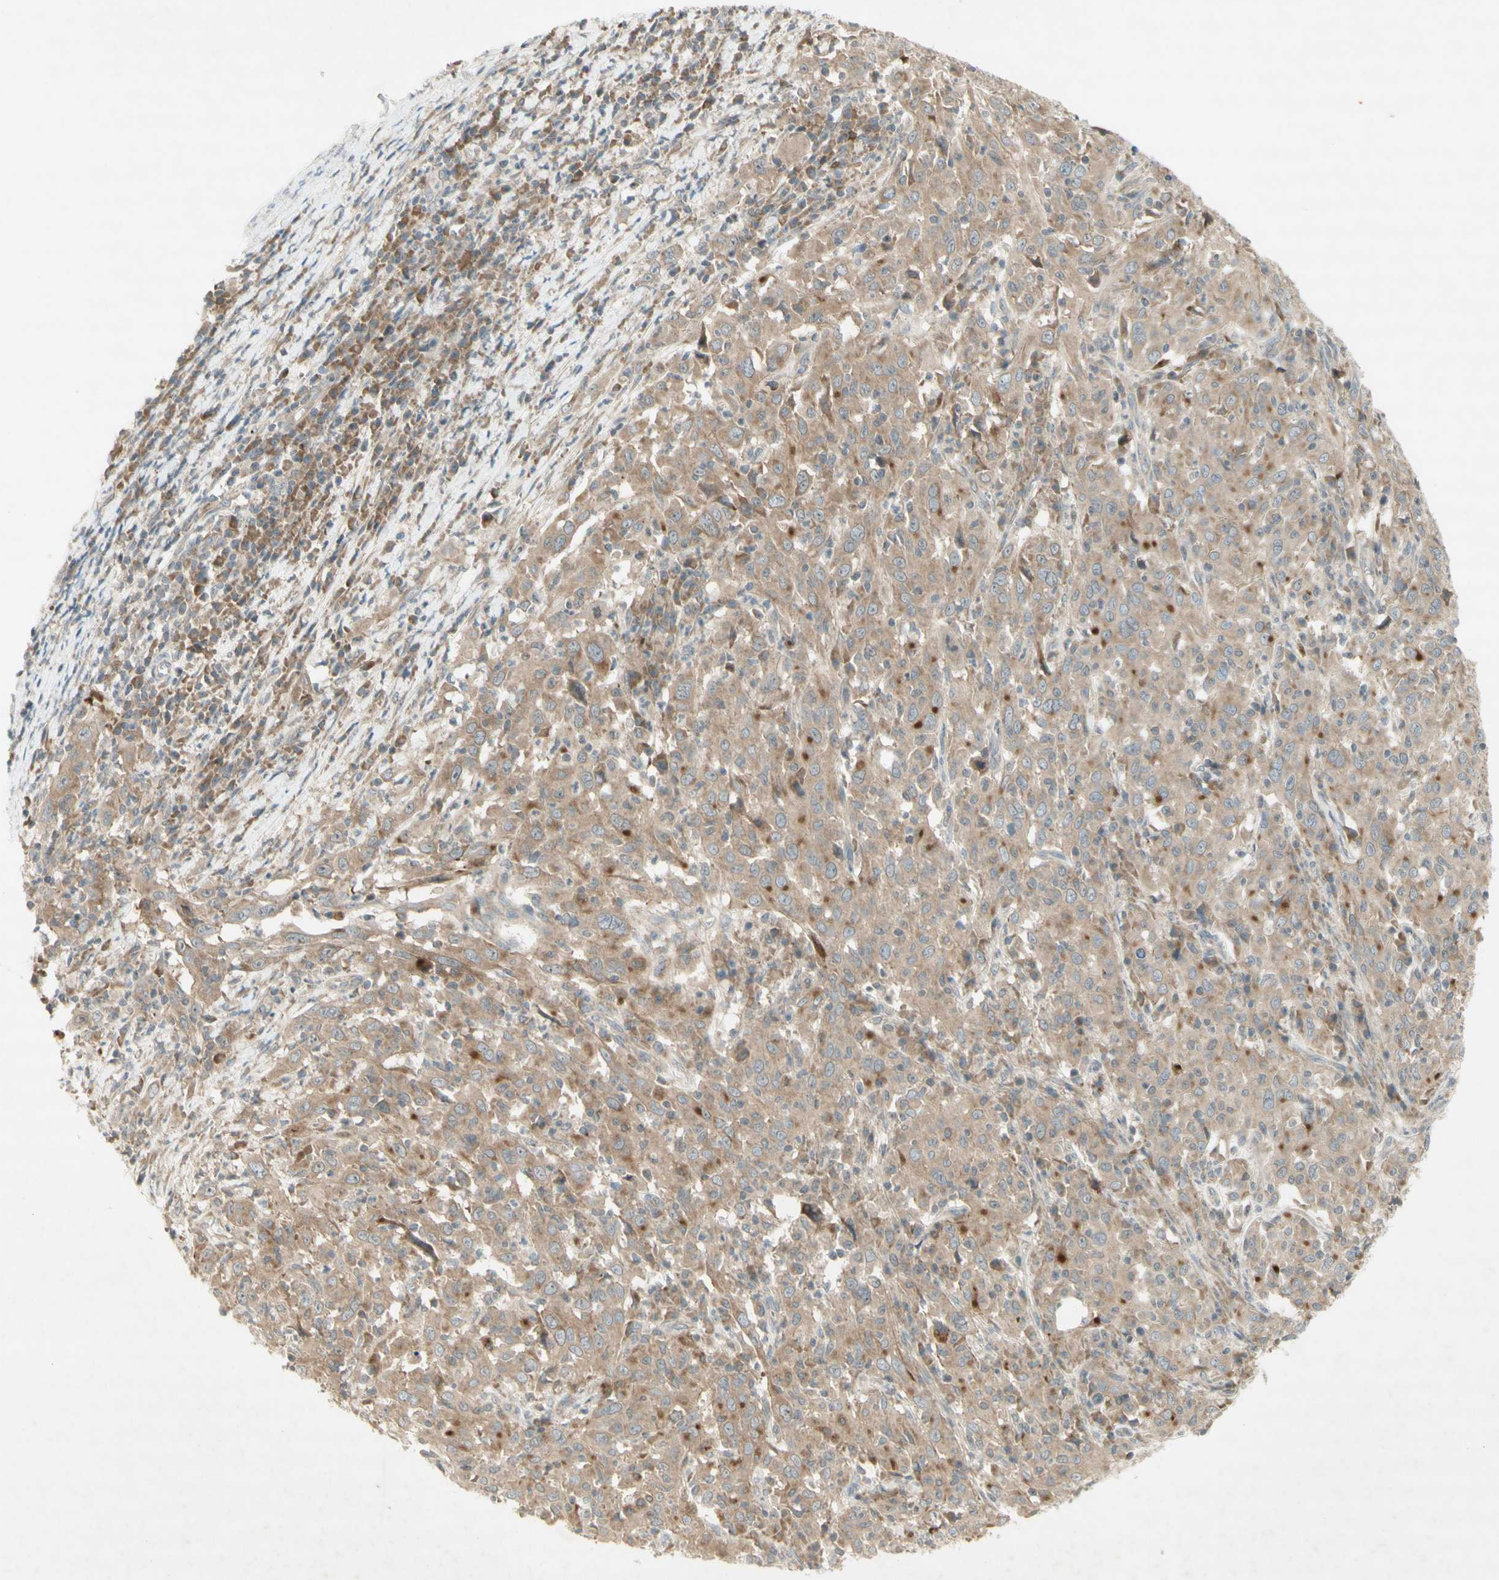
{"staining": {"intensity": "moderate", "quantity": ">75%", "location": "cytoplasmic/membranous"}, "tissue": "cervical cancer", "cell_type": "Tumor cells", "image_type": "cancer", "snomed": [{"axis": "morphology", "description": "Squamous cell carcinoma, NOS"}, {"axis": "topography", "description": "Cervix"}], "caption": "Squamous cell carcinoma (cervical) stained with a protein marker shows moderate staining in tumor cells.", "gene": "ETF1", "patient": {"sex": "female", "age": 46}}